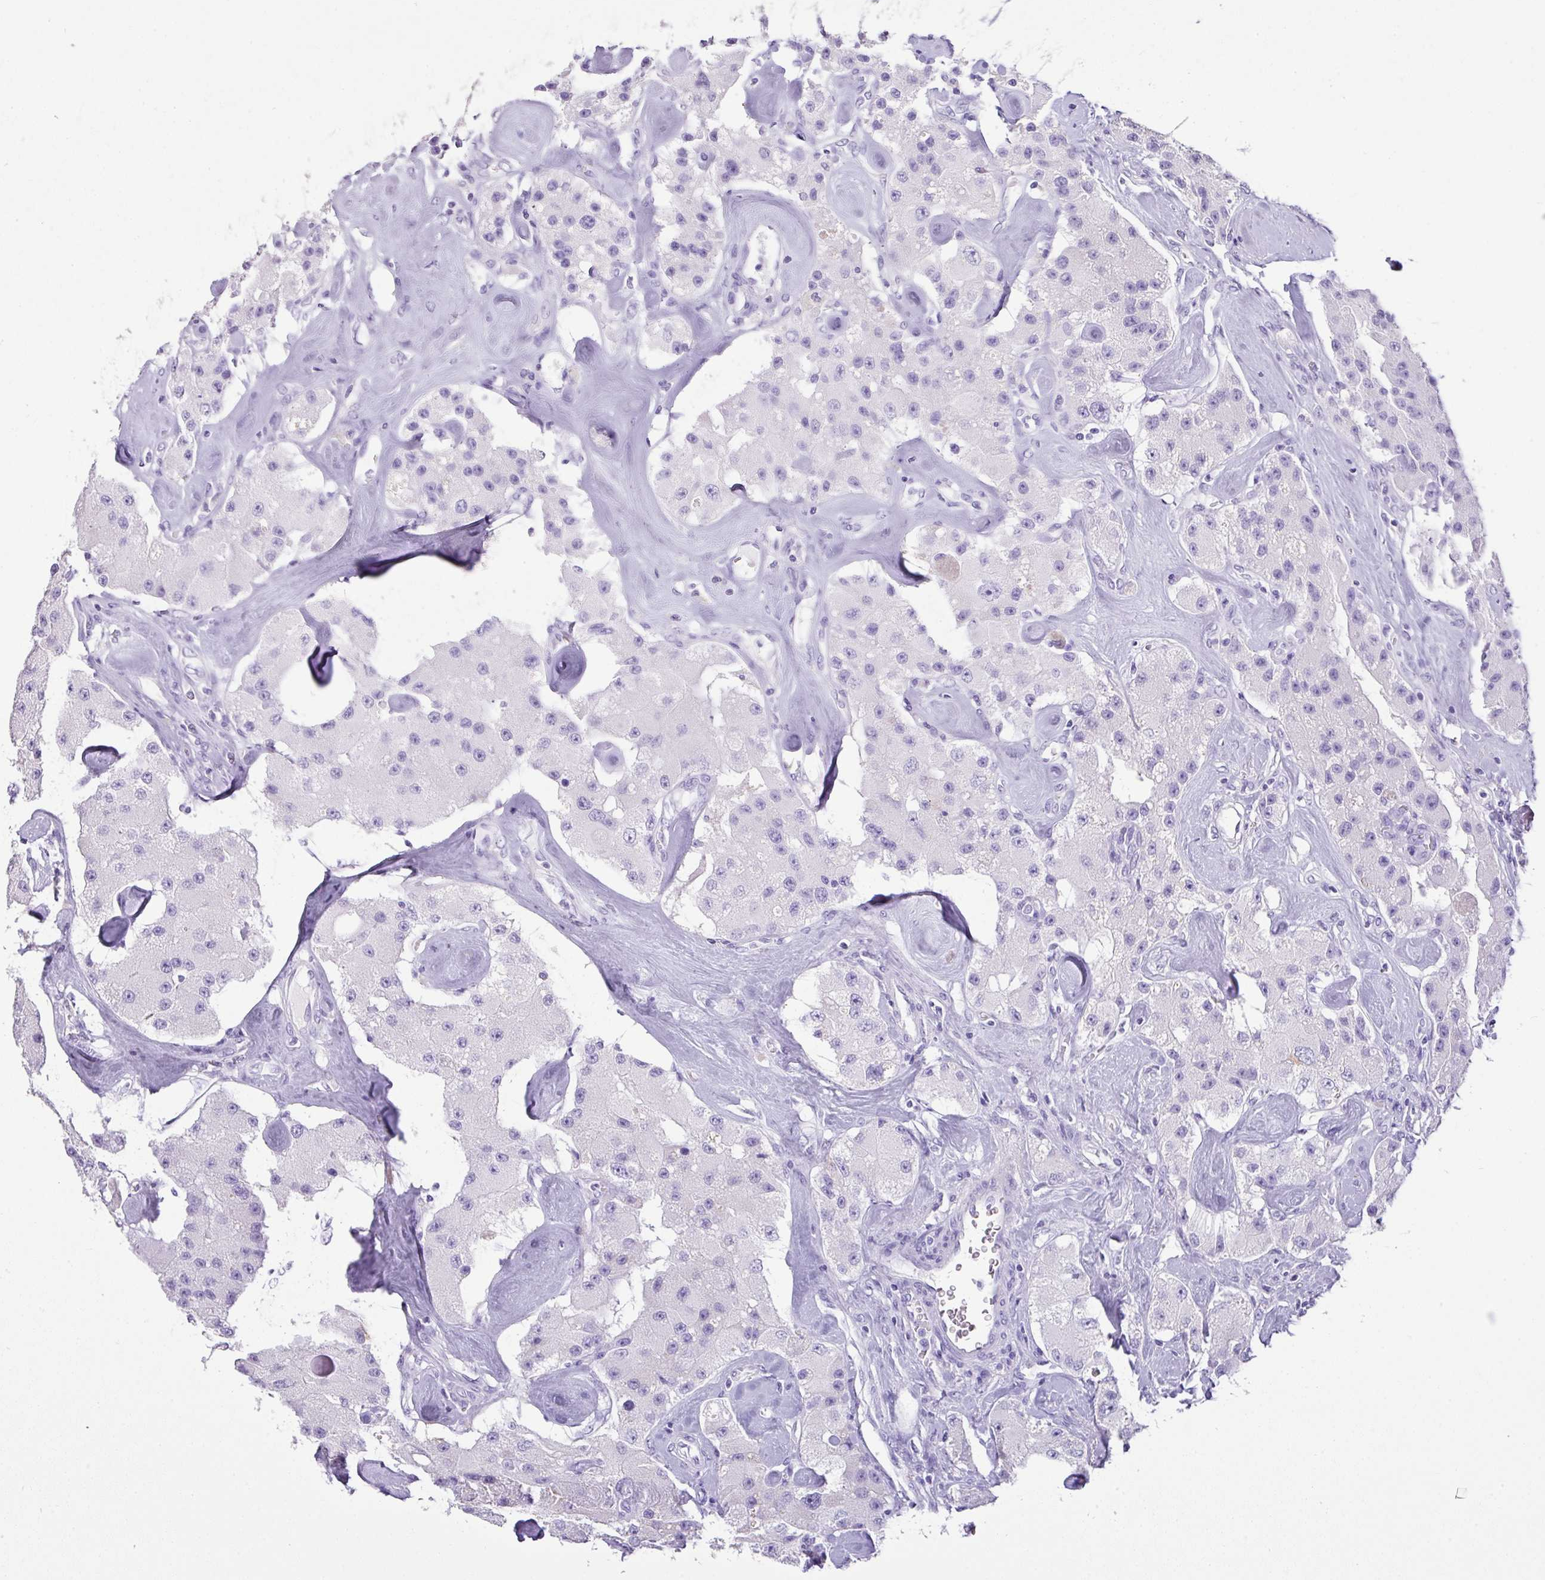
{"staining": {"intensity": "negative", "quantity": "none", "location": "none"}, "tissue": "carcinoid", "cell_type": "Tumor cells", "image_type": "cancer", "snomed": [{"axis": "morphology", "description": "Carcinoid, malignant, NOS"}, {"axis": "topography", "description": "Pancreas"}], "caption": "Carcinoid stained for a protein using IHC reveals no expression tumor cells.", "gene": "TNP1", "patient": {"sex": "male", "age": 41}}